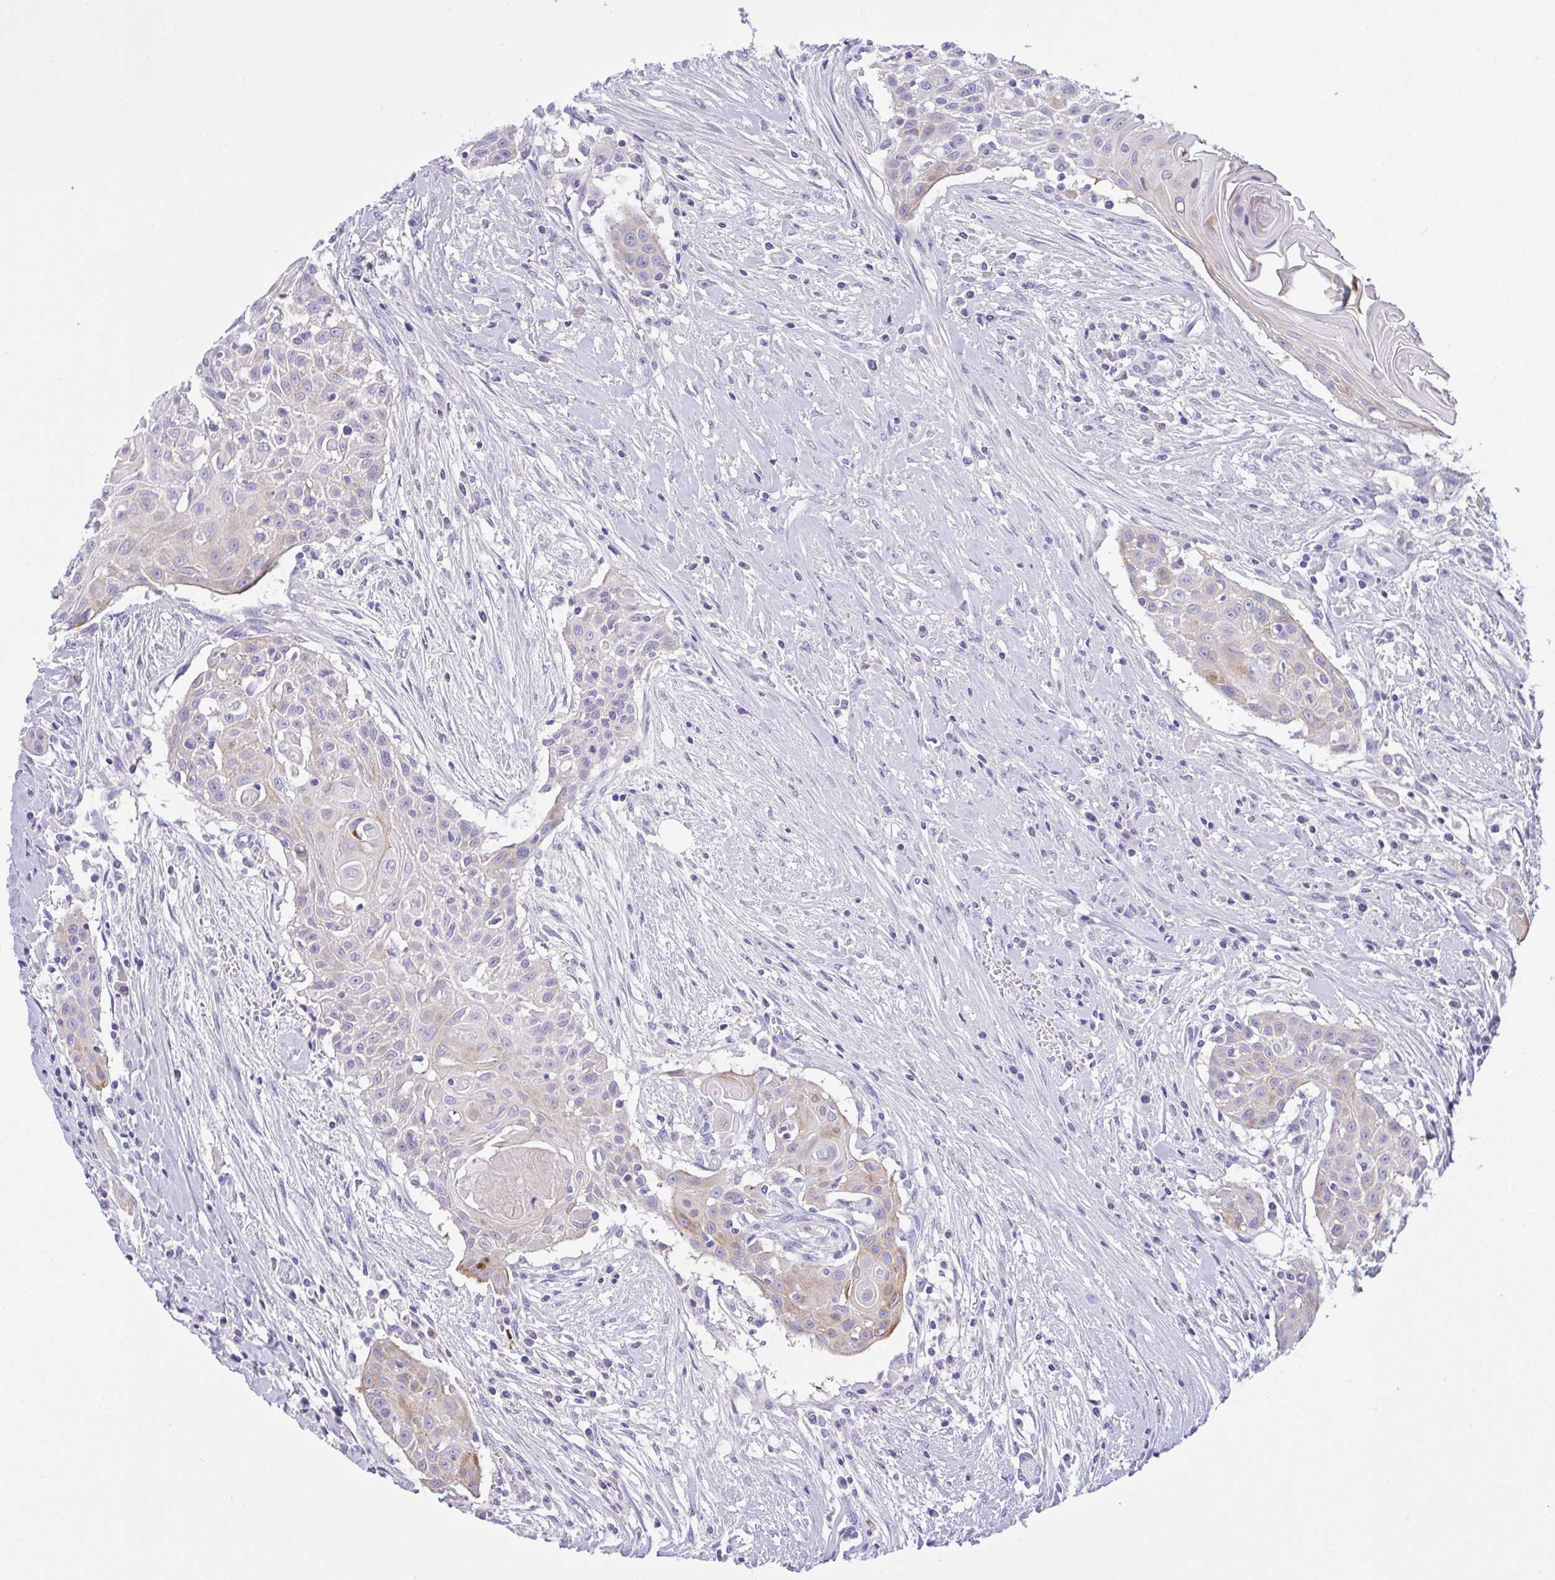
{"staining": {"intensity": "moderate", "quantity": "25%-75%", "location": "cytoplasmic/membranous"}, "tissue": "head and neck cancer", "cell_type": "Tumor cells", "image_type": "cancer", "snomed": [{"axis": "morphology", "description": "Squamous cell carcinoma, NOS"}, {"axis": "topography", "description": "Lymph node"}, {"axis": "topography", "description": "Salivary gland"}, {"axis": "topography", "description": "Head-Neck"}], "caption": "Protein staining of squamous cell carcinoma (head and neck) tissue displays moderate cytoplasmic/membranous expression in approximately 25%-75% of tumor cells.", "gene": "FBXL20", "patient": {"sex": "female", "age": 74}}